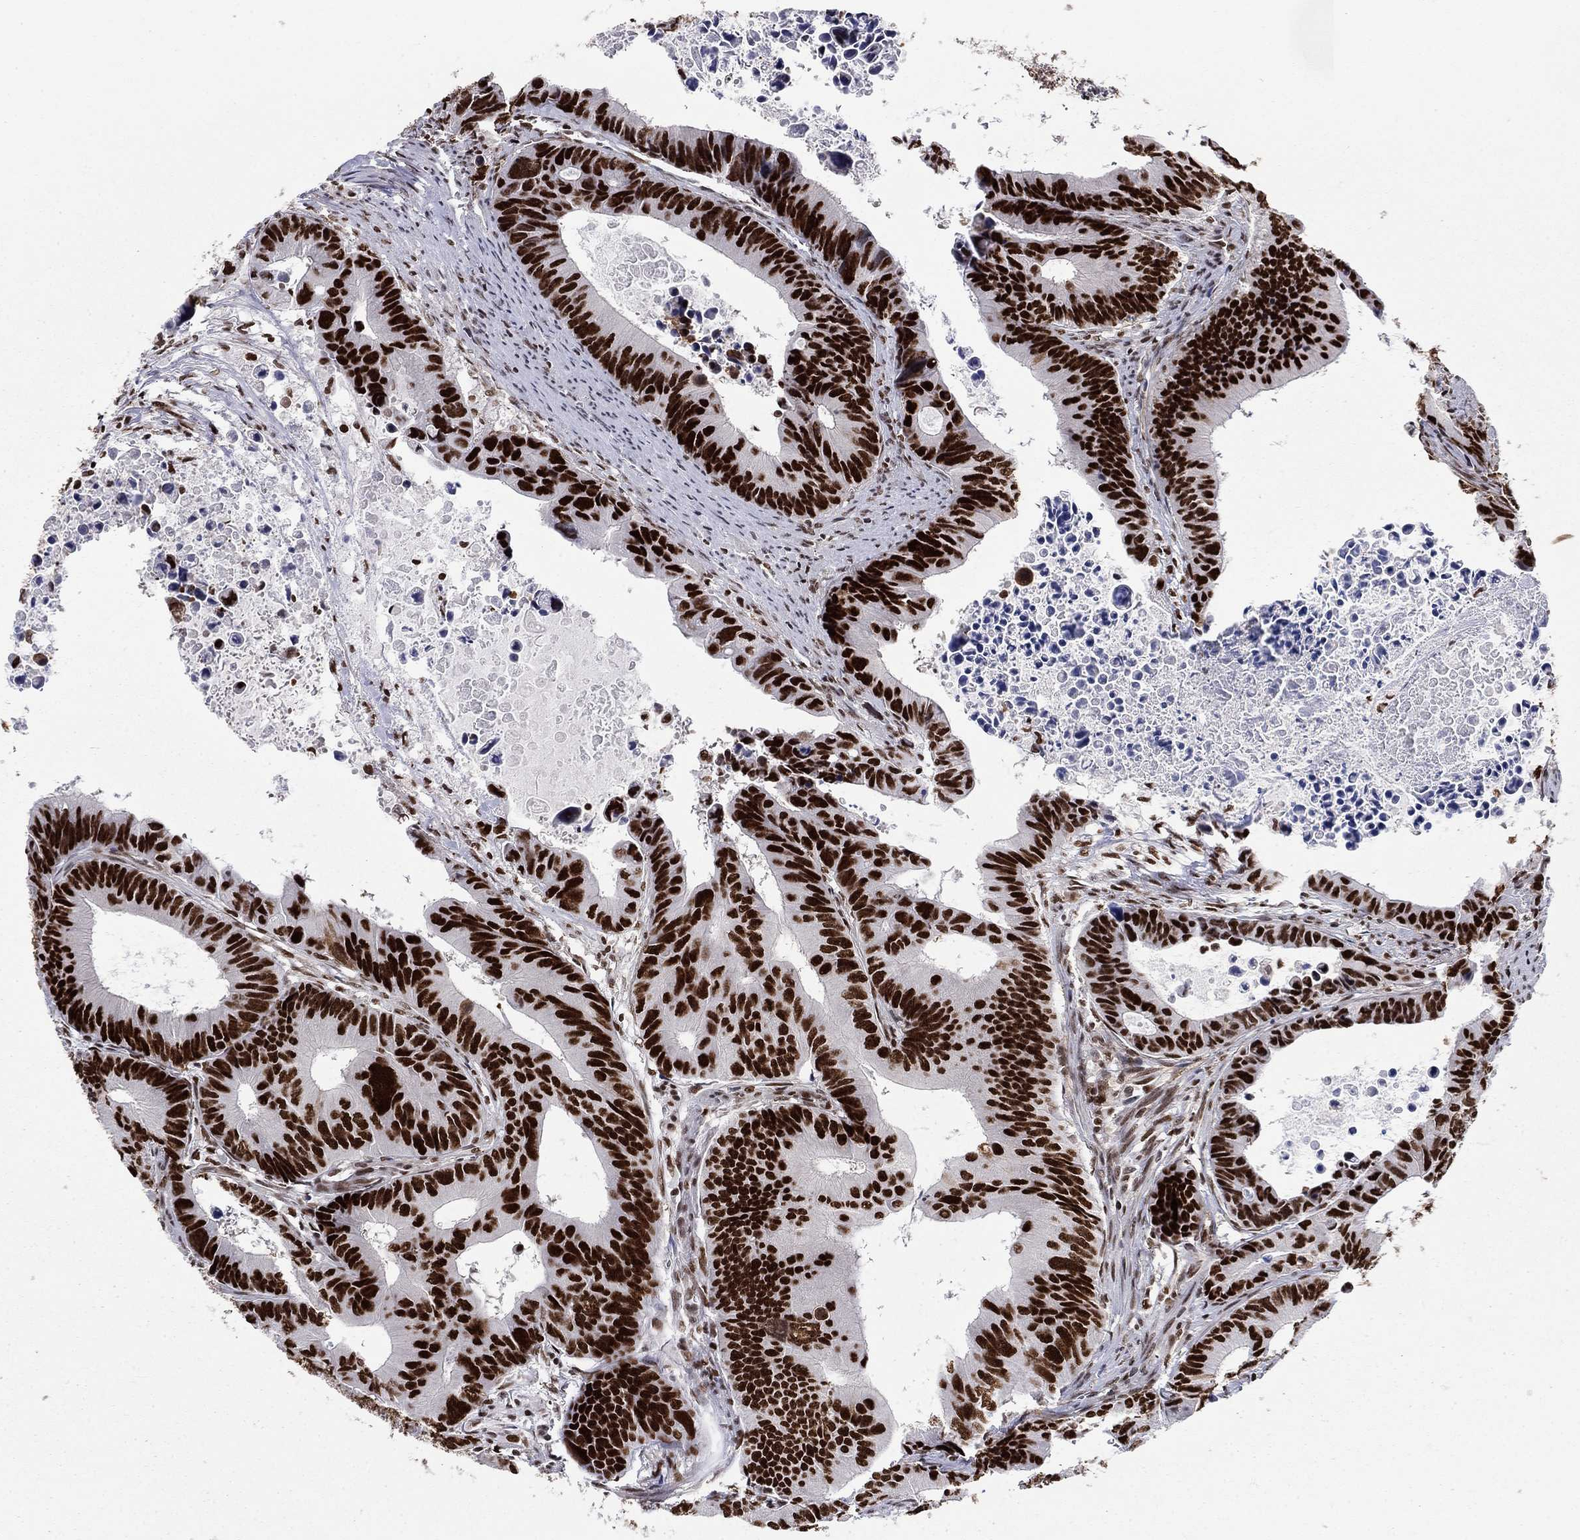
{"staining": {"intensity": "strong", "quantity": ">75%", "location": "nuclear"}, "tissue": "colorectal cancer", "cell_type": "Tumor cells", "image_type": "cancer", "snomed": [{"axis": "morphology", "description": "Adenocarcinoma, NOS"}, {"axis": "topography", "description": "Colon"}], "caption": "Immunohistochemistry of human colorectal cancer displays high levels of strong nuclear expression in approximately >75% of tumor cells.", "gene": "RPRD1B", "patient": {"sex": "female", "age": 87}}